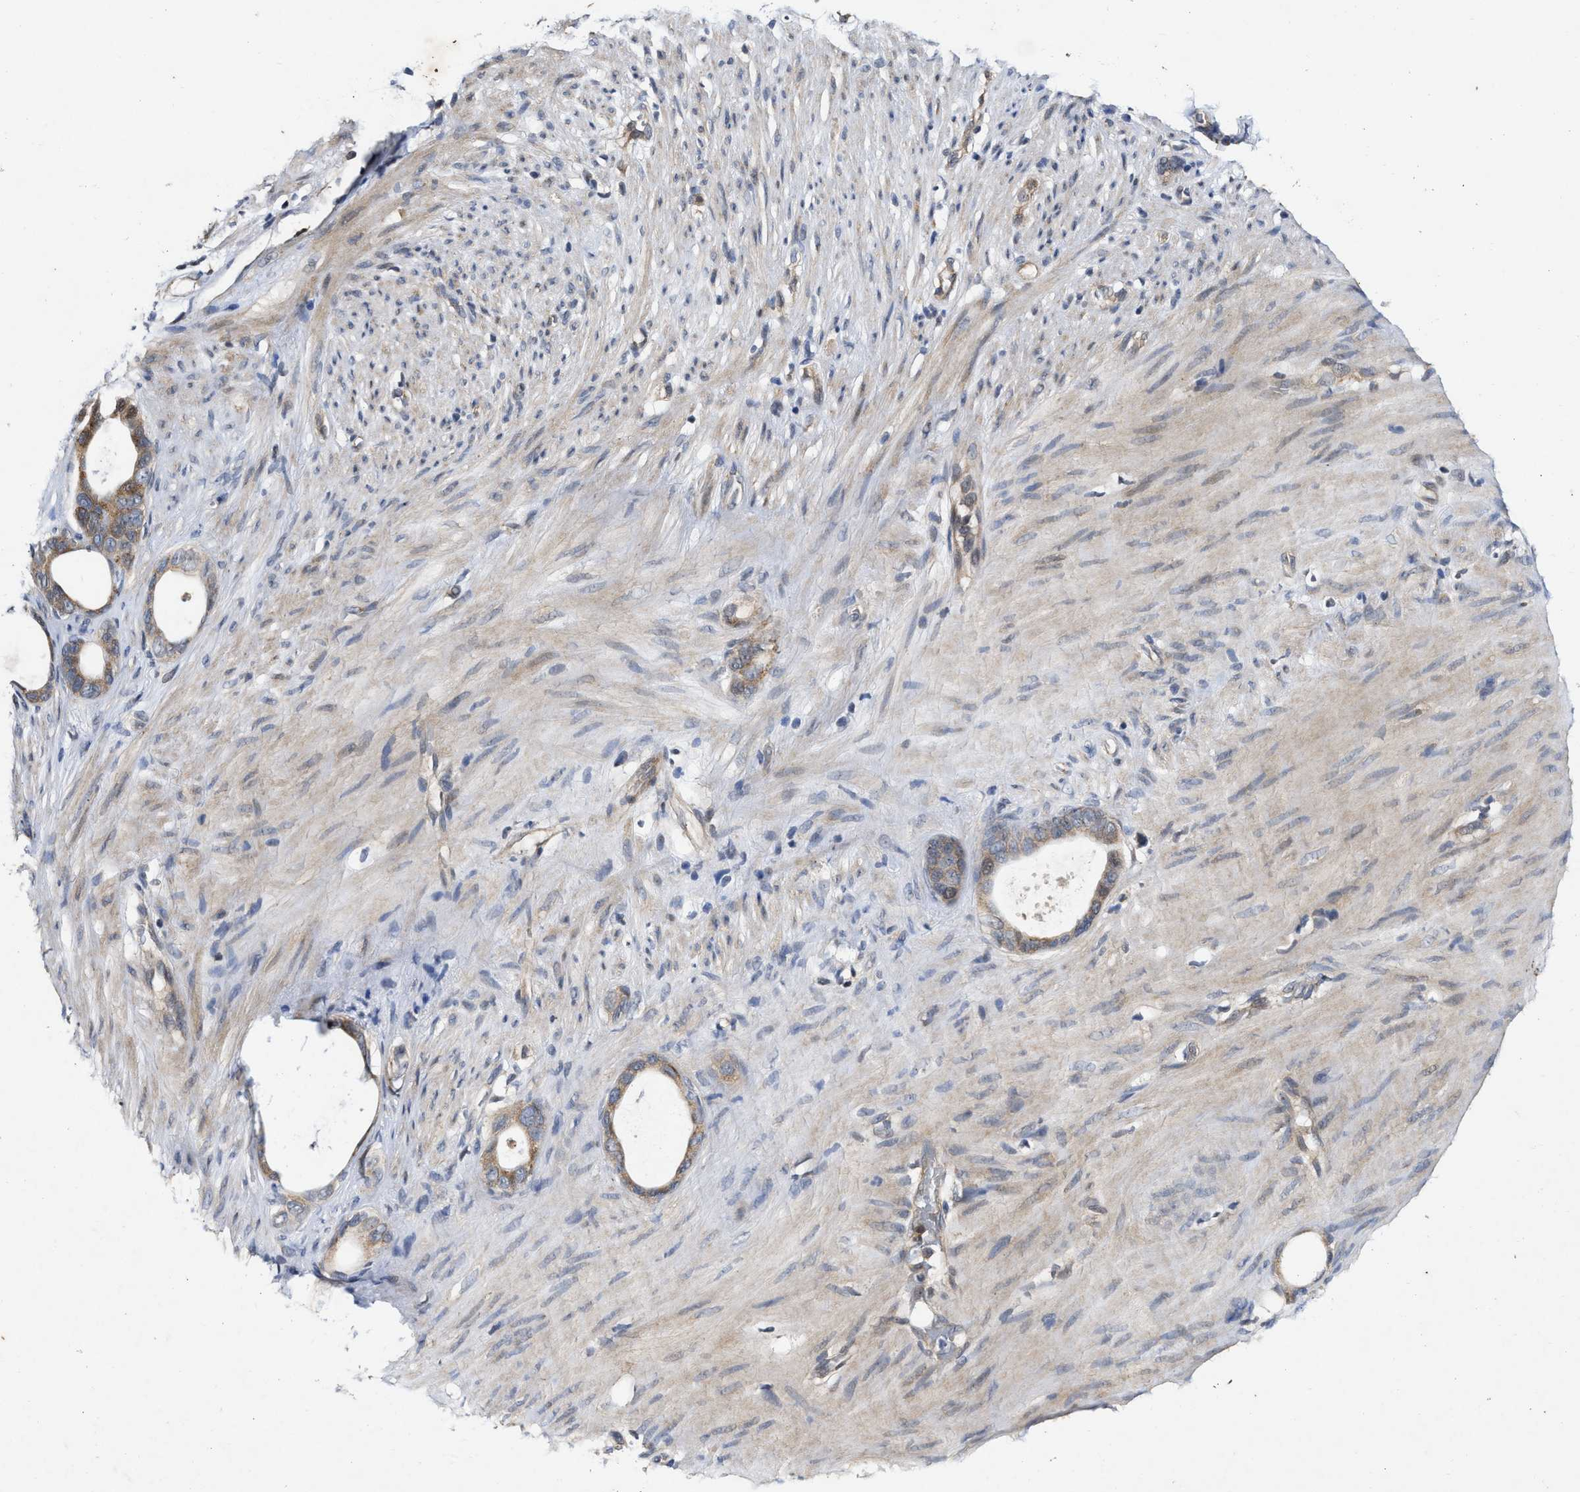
{"staining": {"intensity": "moderate", "quantity": ">75%", "location": "cytoplasmic/membranous"}, "tissue": "stomach cancer", "cell_type": "Tumor cells", "image_type": "cancer", "snomed": [{"axis": "morphology", "description": "Adenocarcinoma, NOS"}, {"axis": "topography", "description": "Stomach"}], "caption": "Tumor cells show moderate cytoplasmic/membranous positivity in about >75% of cells in adenocarcinoma (stomach). Immunohistochemistry (ihc) stains the protein in brown and the nuclei are stained blue.", "gene": "CFLAR", "patient": {"sex": "female", "age": 75}}